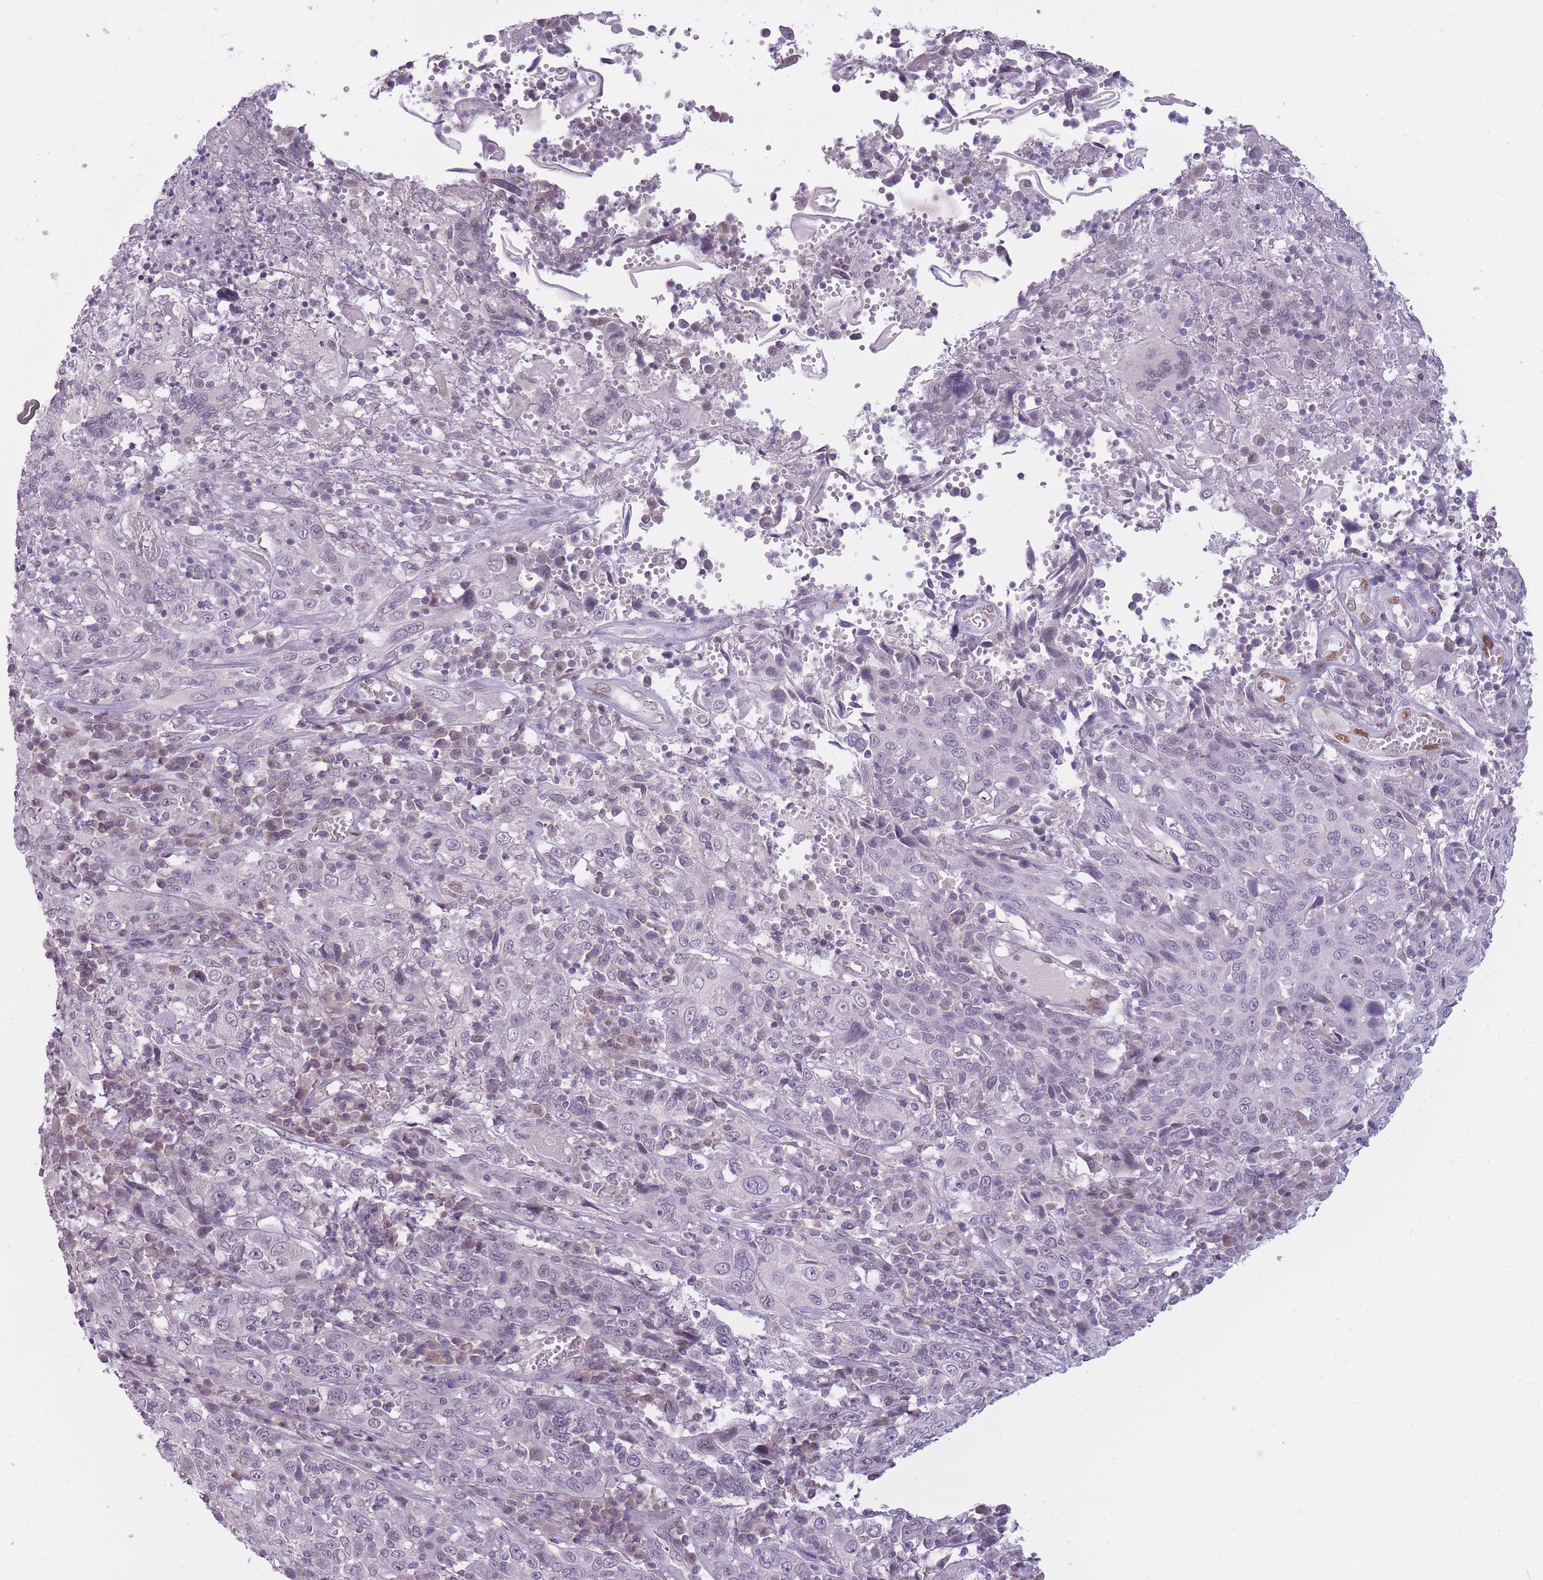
{"staining": {"intensity": "negative", "quantity": "none", "location": "none"}, "tissue": "cervical cancer", "cell_type": "Tumor cells", "image_type": "cancer", "snomed": [{"axis": "morphology", "description": "Squamous cell carcinoma, NOS"}, {"axis": "topography", "description": "Cervix"}], "caption": "DAB (3,3'-diaminobenzidine) immunohistochemical staining of human cervical cancer reveals no significant expression in tumor cells.", "gene": "POMZP3", "patient": {"sex": "female", "age": 46}}